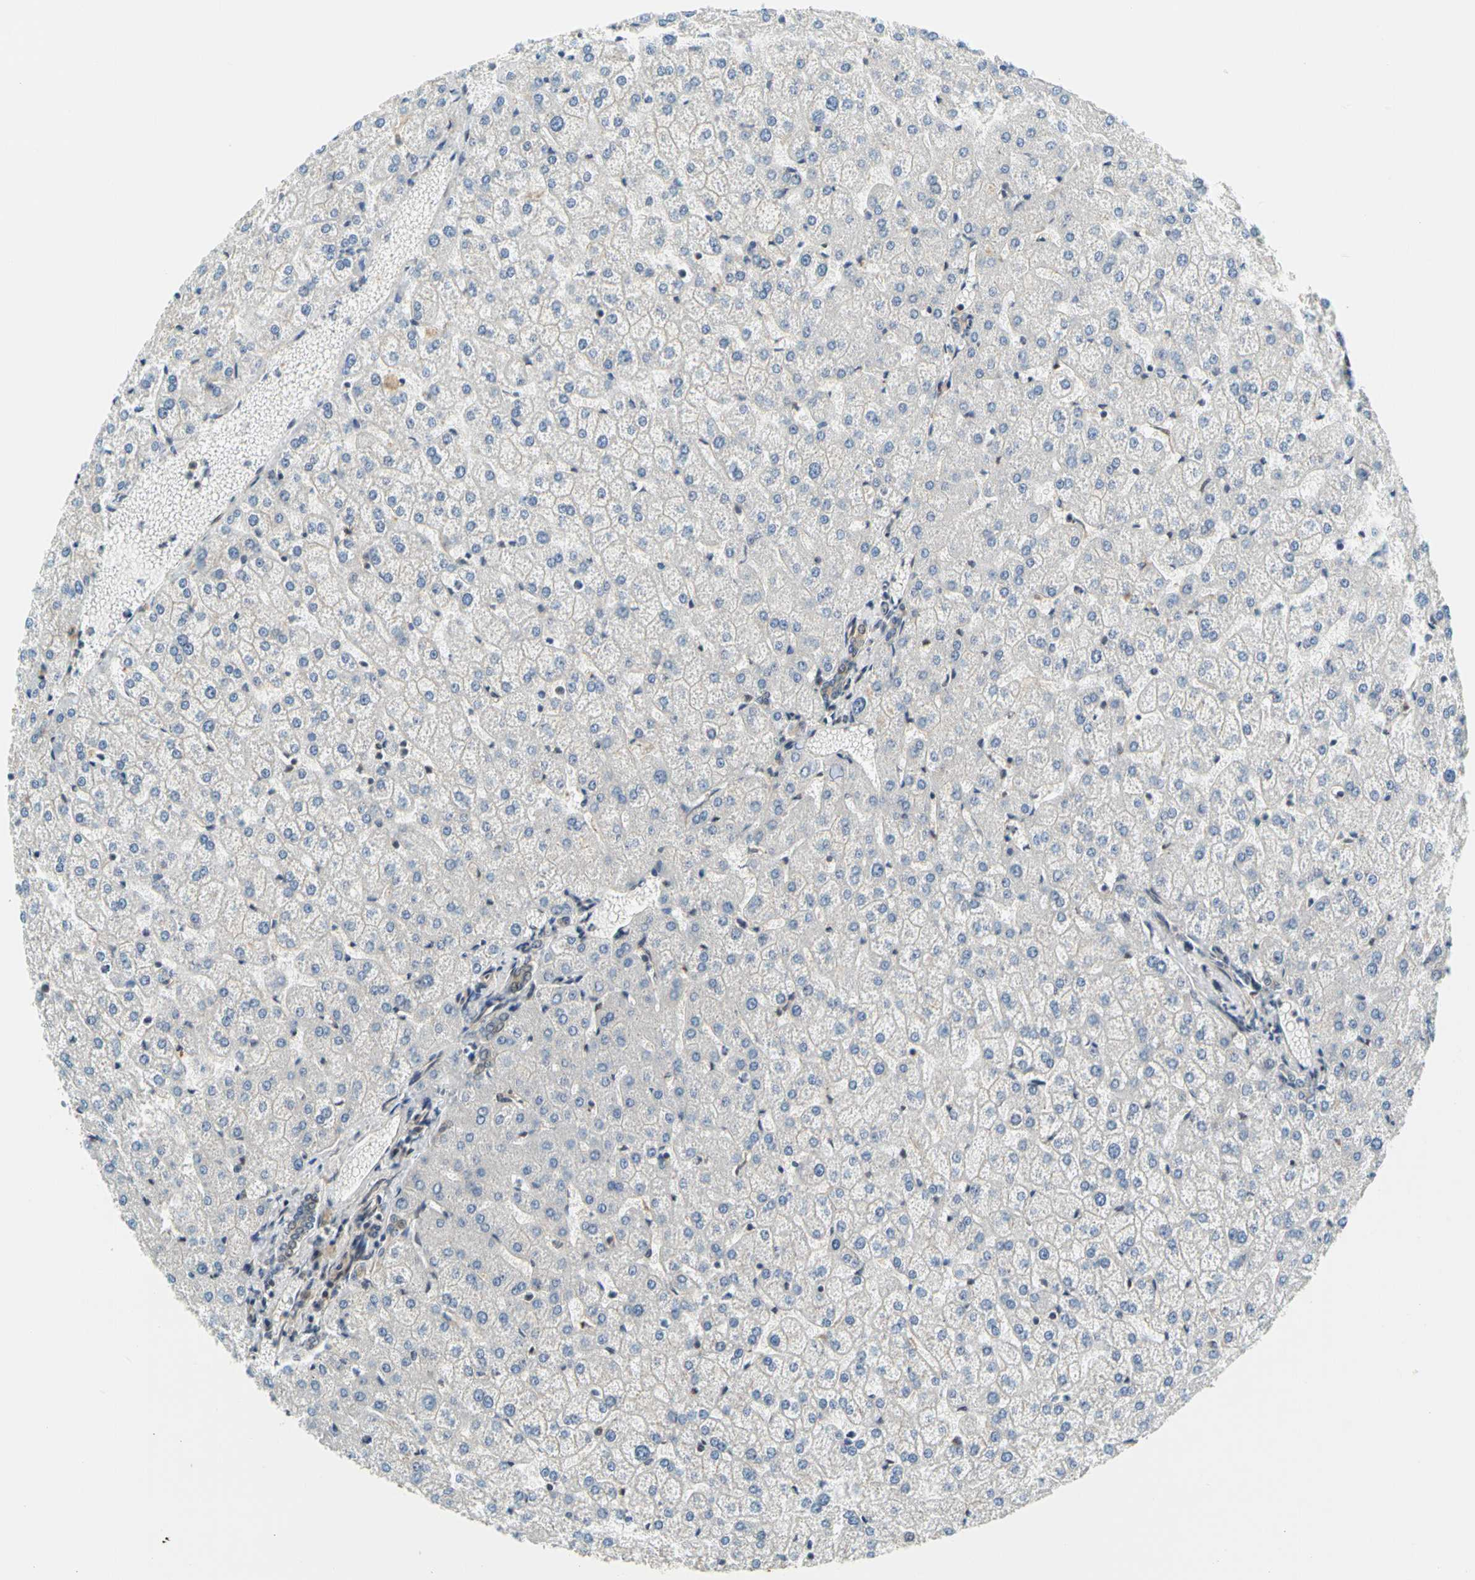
{"staining": {"intensity": "weak", "quantity": ">75%", "location": "cytoplasmic/membranous"}, "tissue": "liver", "cell_type": "Cholangiocytes", "image_type": "normal", "snomed": [{"axis": "morphology", "description": "Normal tissue, NOS"}, {"axis": "topography", "description": "Liver"}], "caption": "IHC (DAB (3,3'-diaminobenzidine)) staining of normal human liver shows weak cytoplasmic/membranous protein expression in about >75% of cholangiocytes. Immunohistochemistry (ihc) stains the protein in brown and the nuclei are stained blue.", "gene": "MAPK9", "patient": {"sex": "female", "age": 32}}